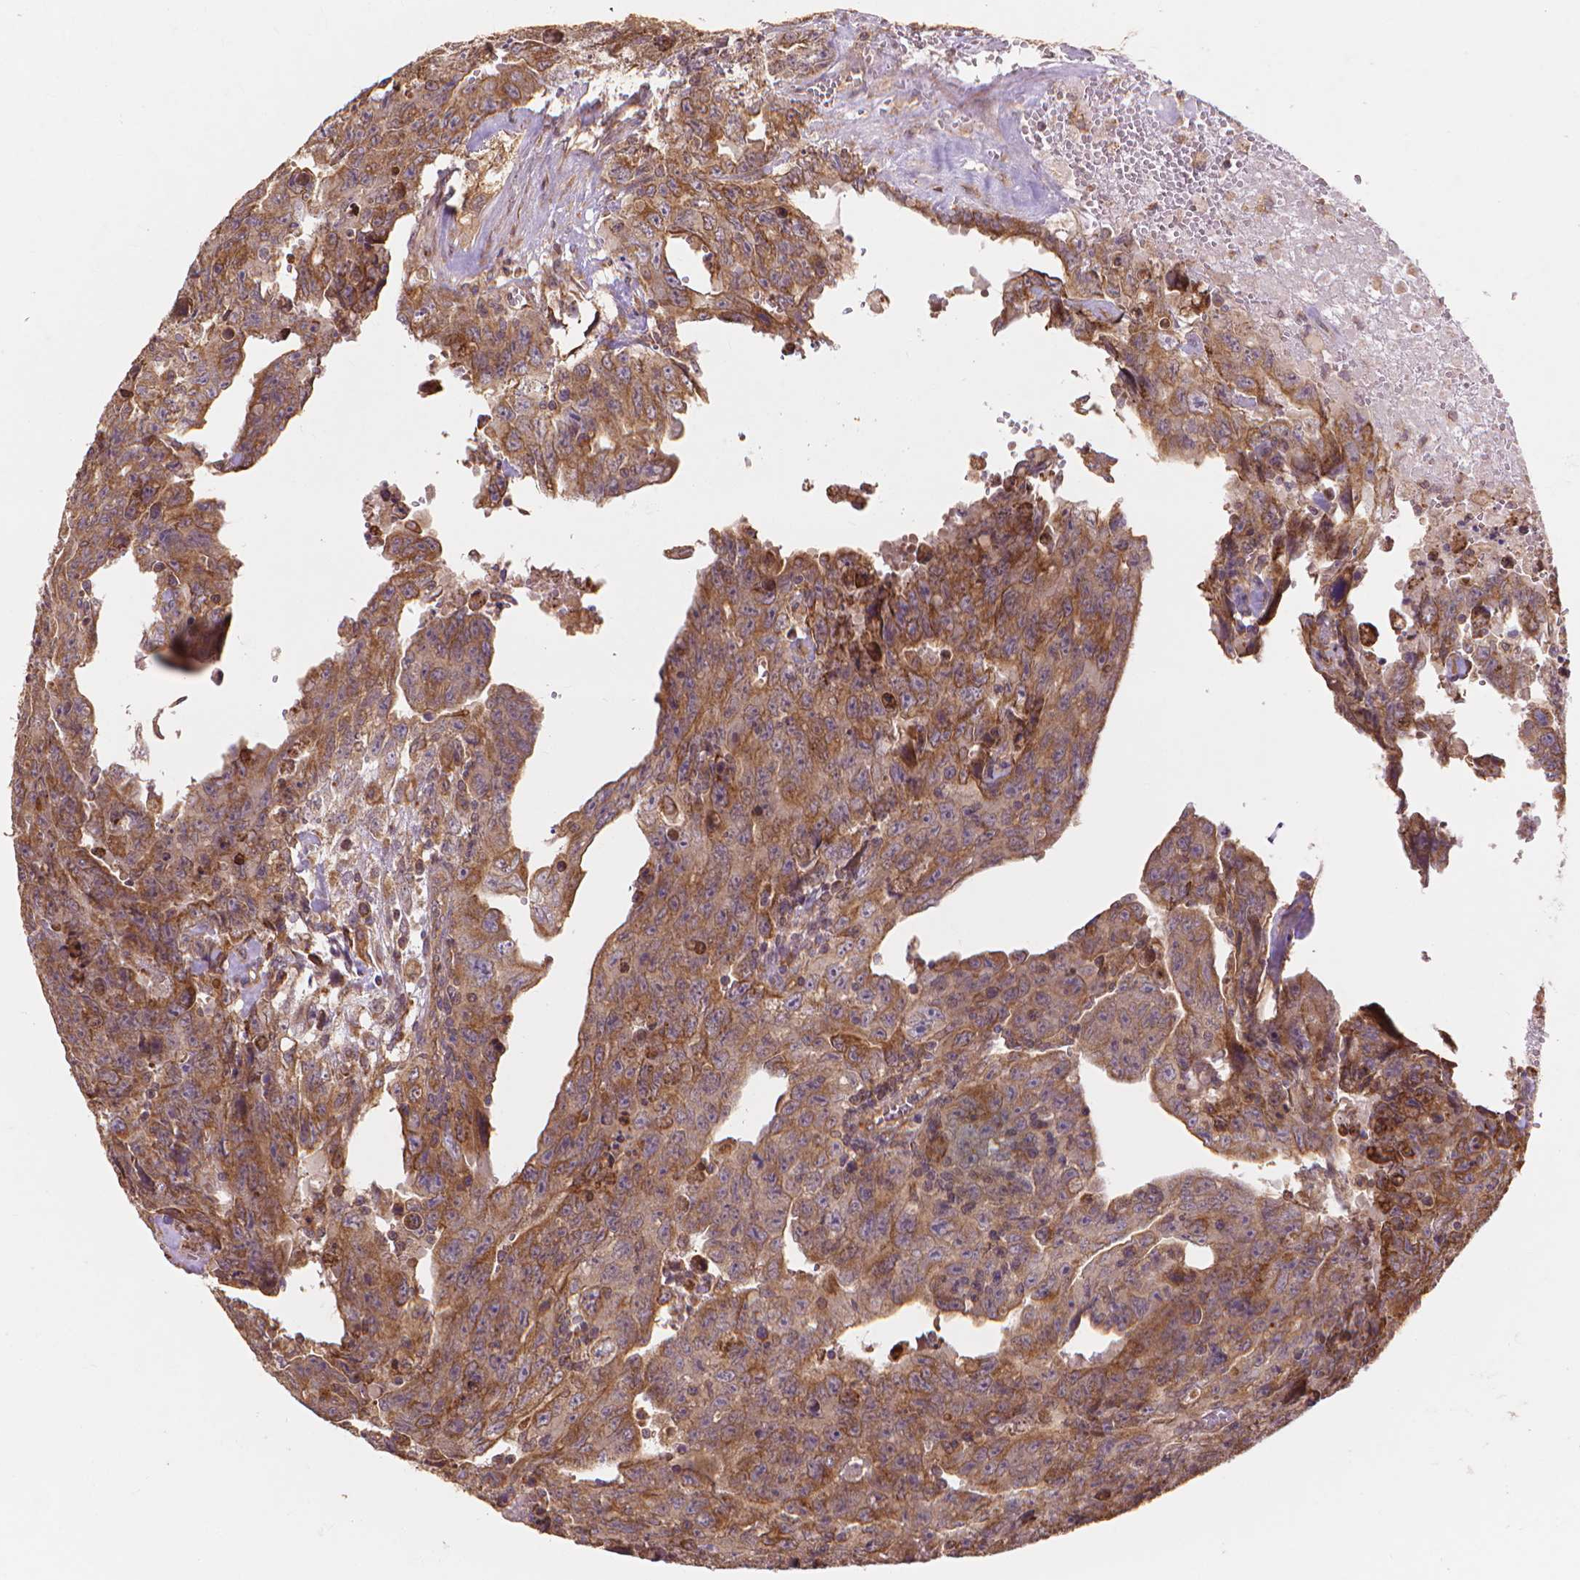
{"staining": {"intensity": "moderate", "quantity": ">75%", "location": "cytoplasmic/membranous"}, "tissue": "testis cancer", "cell_type": "Tumor cells", "image_type": "cancer", "snomed": [{"axis": "morphology", "description": "Carcinoma, Embryonal, NOS"}, {"axis": "topography", "description": "Testis"}], "caption": "Tumor cells display medium levels of moderate cytoplasmic/membranous staining in approximately >75% of cells in testis embryonal carcinoma.", "gene": "TAB2", "patient": {"sex": "male", "age": 24}}